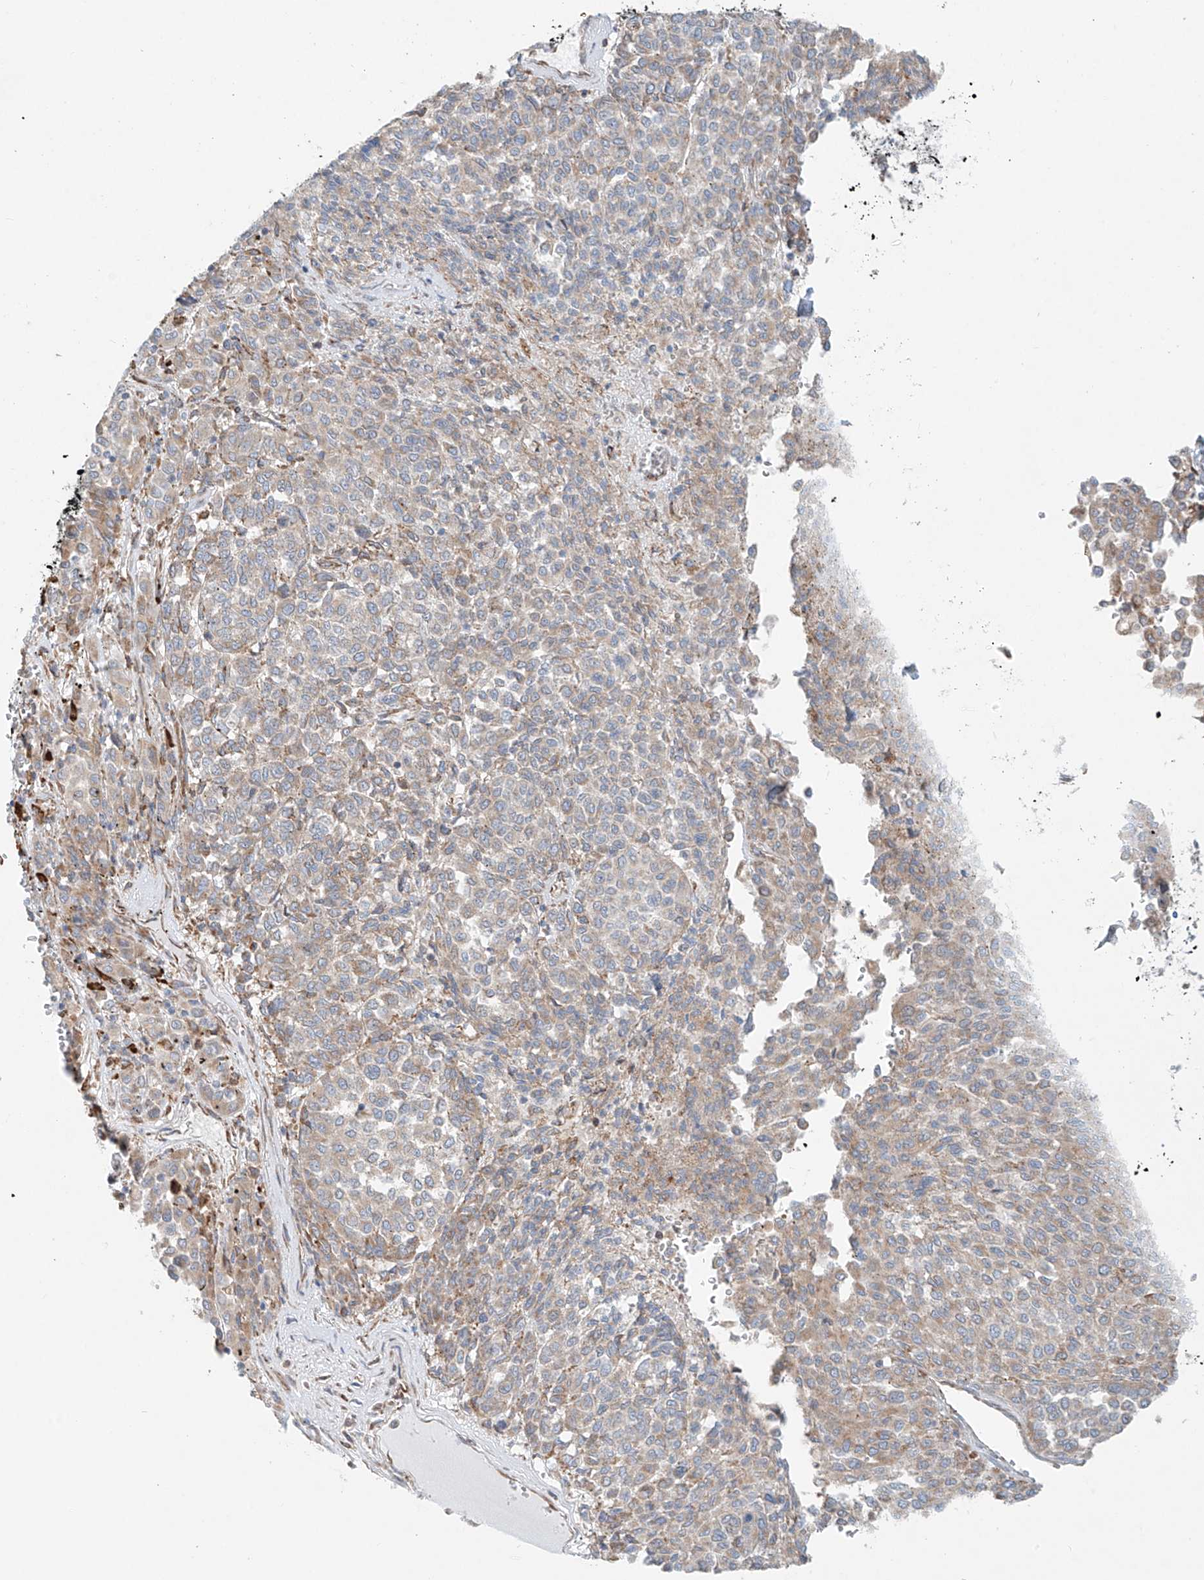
{"staining": {"intensity": "weak", "quantity": "25%-75%", "location": "cytoplasmic/membranous"}, "tissue": "melanoma", "cell_type": "Tumor cells", "image_type": "cancer", "snomed": [{"axis": "morphology", "description": "Malignant melanoma, Metastatic site"}, {"axis": "topography", "description": "Pancreas"}], "caption": "Protein expression analysis of human melanoma reveals weak cytoplasmic/membranous expression in approximately 25%-75% of tumor cells.", "gene": "EIPR1", "patient": {"sex": "female", "age": 30}}